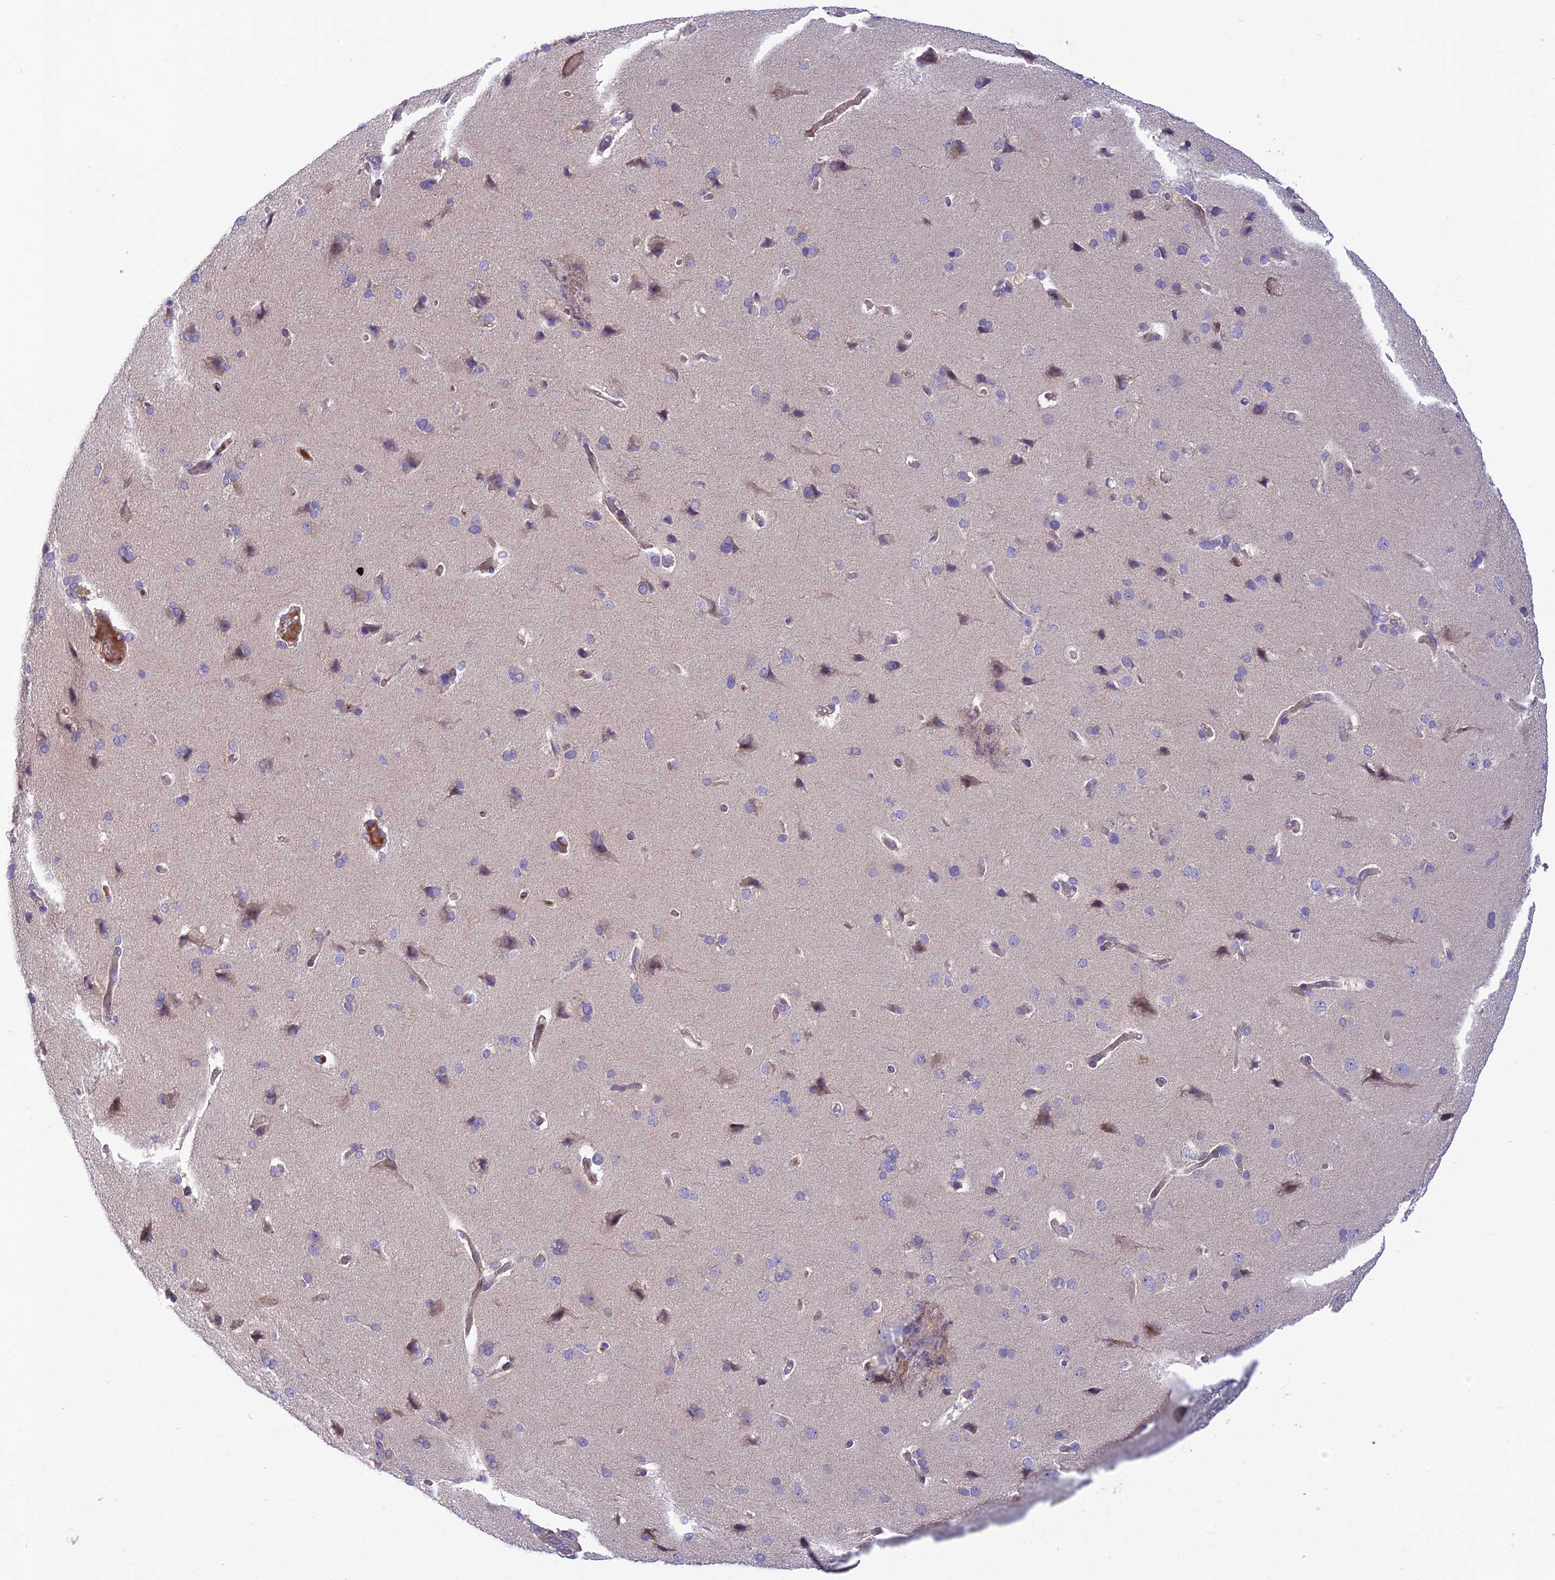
{"staining": {"intensity": "weak", "quantity": ">75%", "location": "cytoplasmic/membranous"}, "tissue": "cerebral cortex", "cell_type": "Endothelial cells", "image_type": "normal", "snomed": [{"axis": "morphology", "description": "Normal tissue, NOS"}, {"axis": "topography", "description": "Cerebral cortex"}], "caption": "An IHC photomicrograph of benign tissue is shown. Protein staining in brown highlights weak cytoplasmic/membranous positivity in cerebral cortex within endothelial cells.", "gene": "DUS2", "patient": {"sex": "male", "age": 62}}